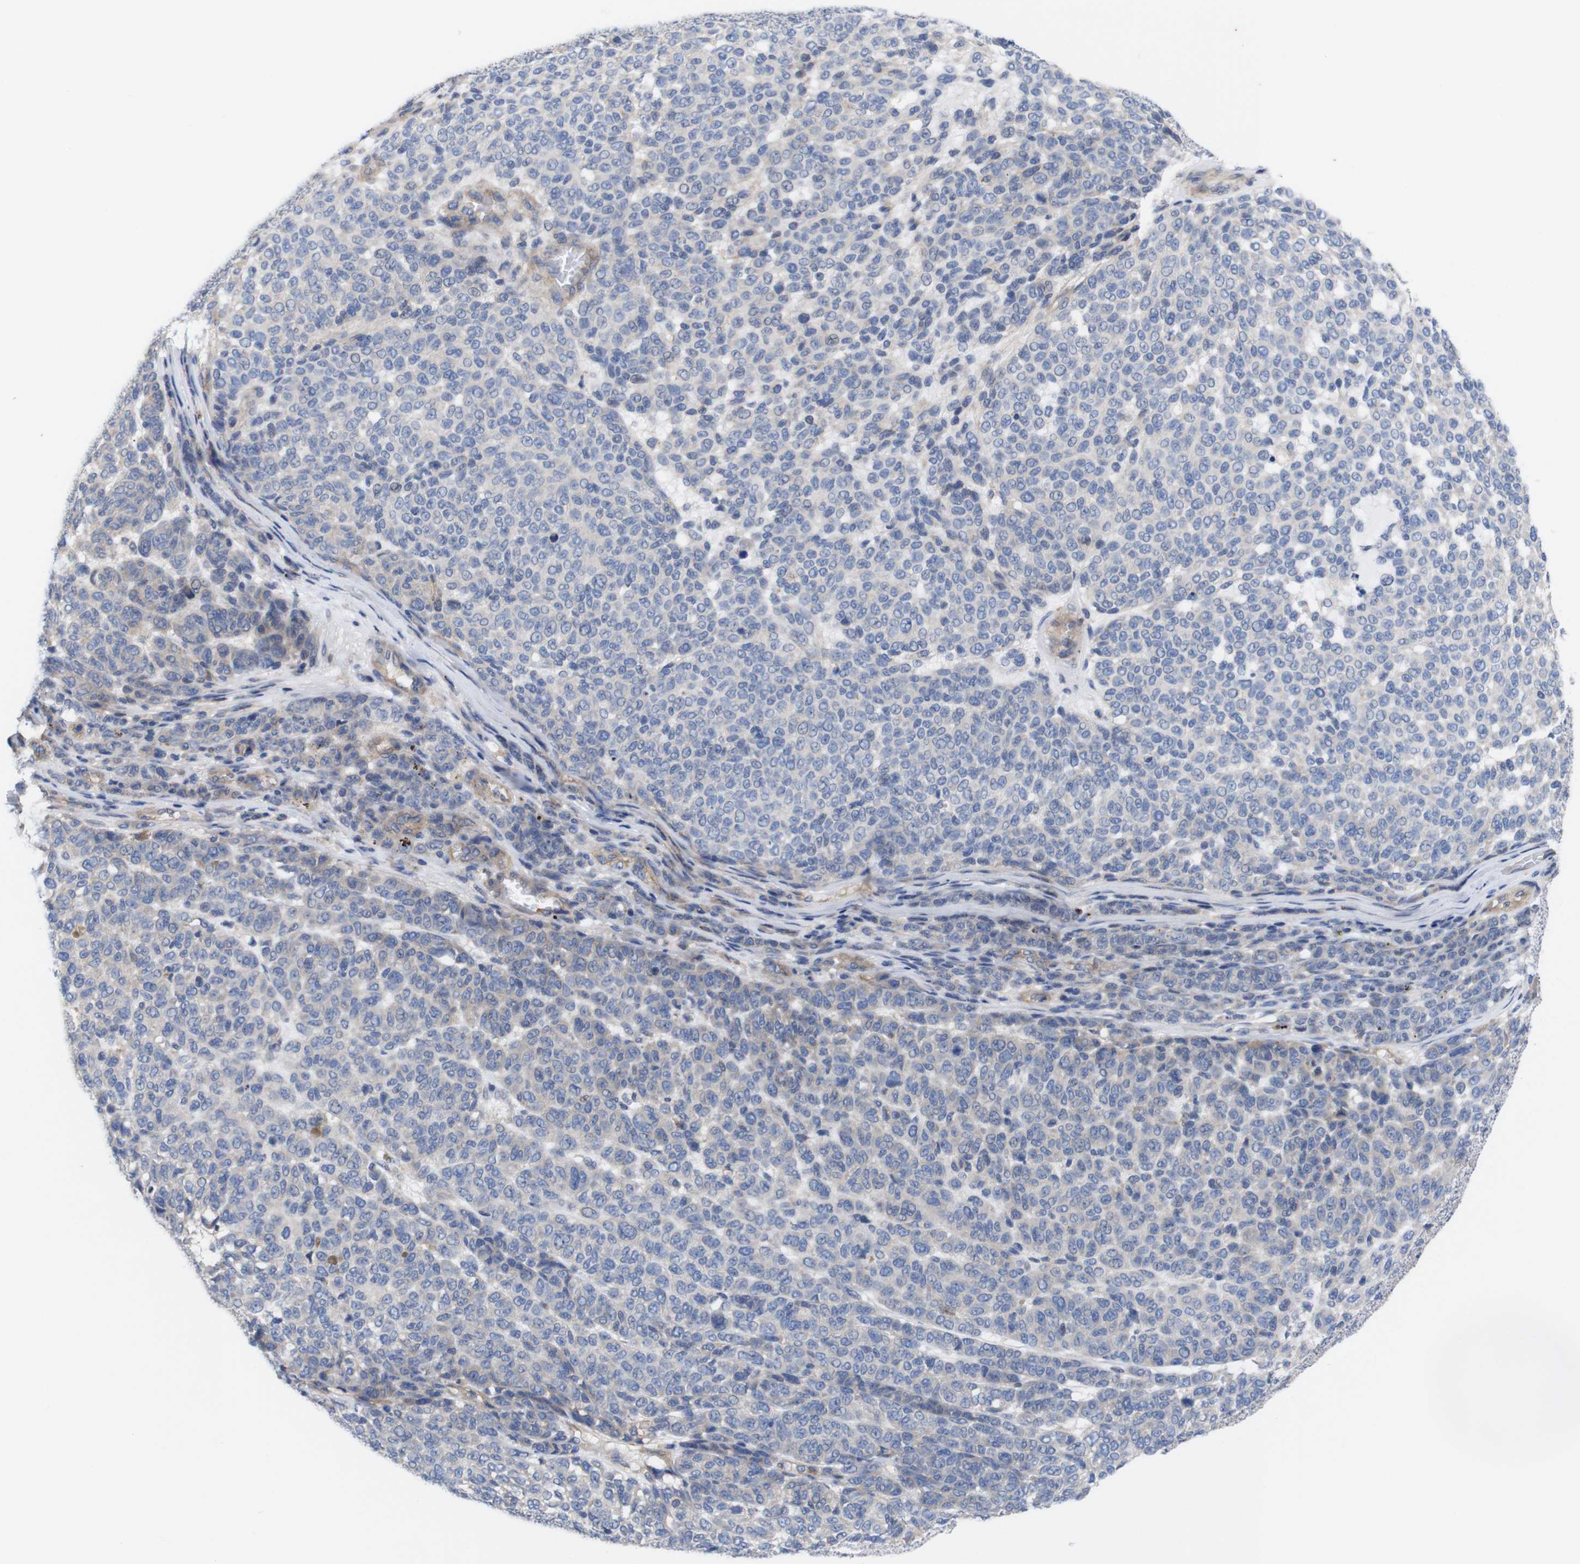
{"staining": {"intensity": "negative", "quantity": "none", "location": "none"}, "tissue": "melanoma", "cell_type": "Tumor cells", "image_type": "cancer", "snomed": [{"axis": "morphology", "description": "Malignant melanoma, NOS"}, {"axis": "topography", "description": "Skin"}], "caption": "High magnification brightfield microscopy of malignant melanoma stained with DAB (brown) and counterstained with hematoxylin (blue): tumor cells show no significant positivity. The staining is performed using DAB (3,3'-diaminobenzidine) brown chromogen with nuclei counter-stained in using hematoxylin.", "gene": "USH1C", "patient": {"sex": "male", "age": 59}}